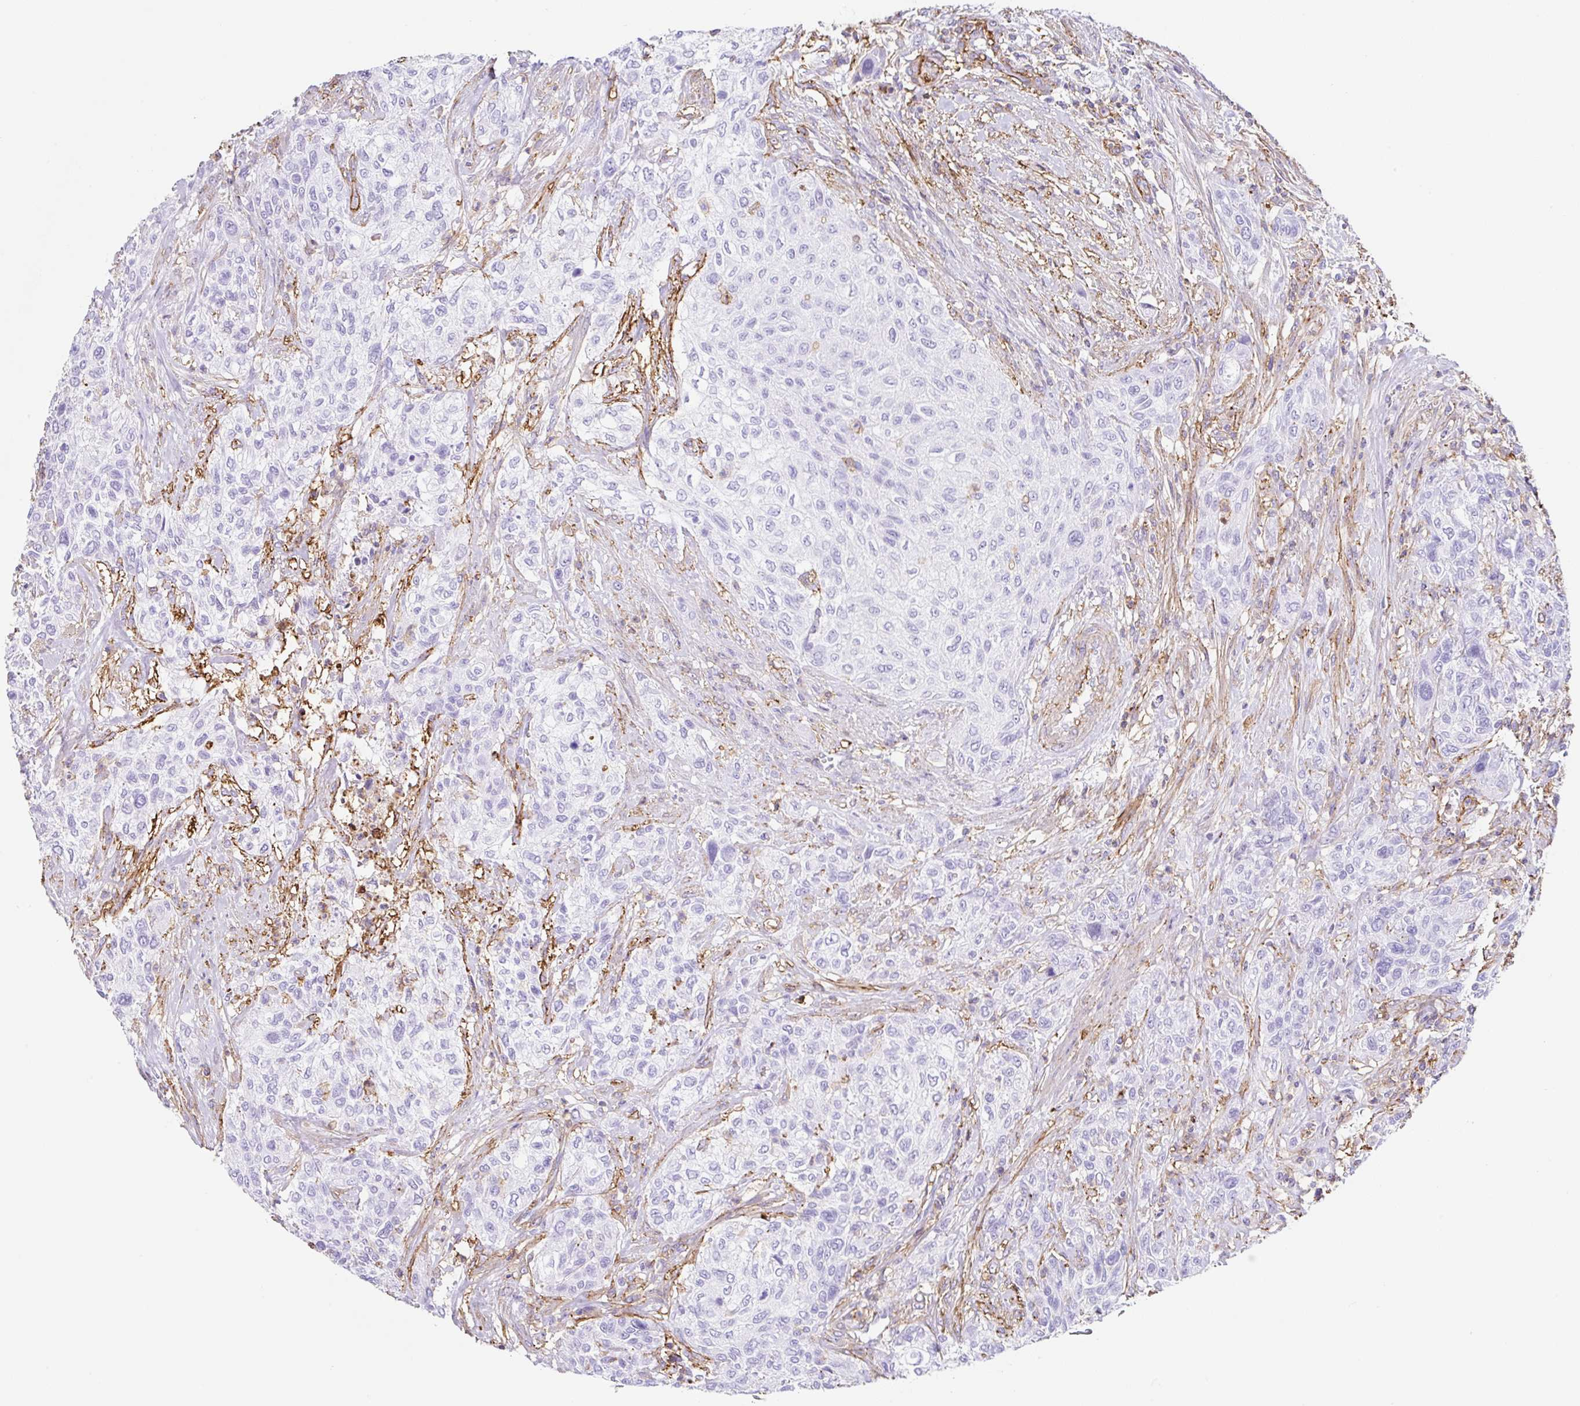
{"staining": {"intensity": "negative", "quantity": "none", "location": "none"}, "tissue": "urothelial cancer", "cell_type": "Tumor cells", "image_type": "cancer", "snomed": [{"axis": "morphology", "description": "Normal tissue, NOS"}, {"axis": "morphology", "description": "Urothelial carcinoma, NOS"}, {"axis": "topography", "description": "Urinary bladder"}, {"axis": "topography", "description": "Peripheral nerve tissue"}], "caption": "DAB (3,3'-diaminobenzidine) immunohistochemical staining of transitional cell carcinoma reveals no significant expression in tumor cells. (DAB immunohistochemistry (IHC) visualized using brightfield microscopy, high magnification).", "gene": "MTTP", "patient": {"sex": "male", "age": 35}}